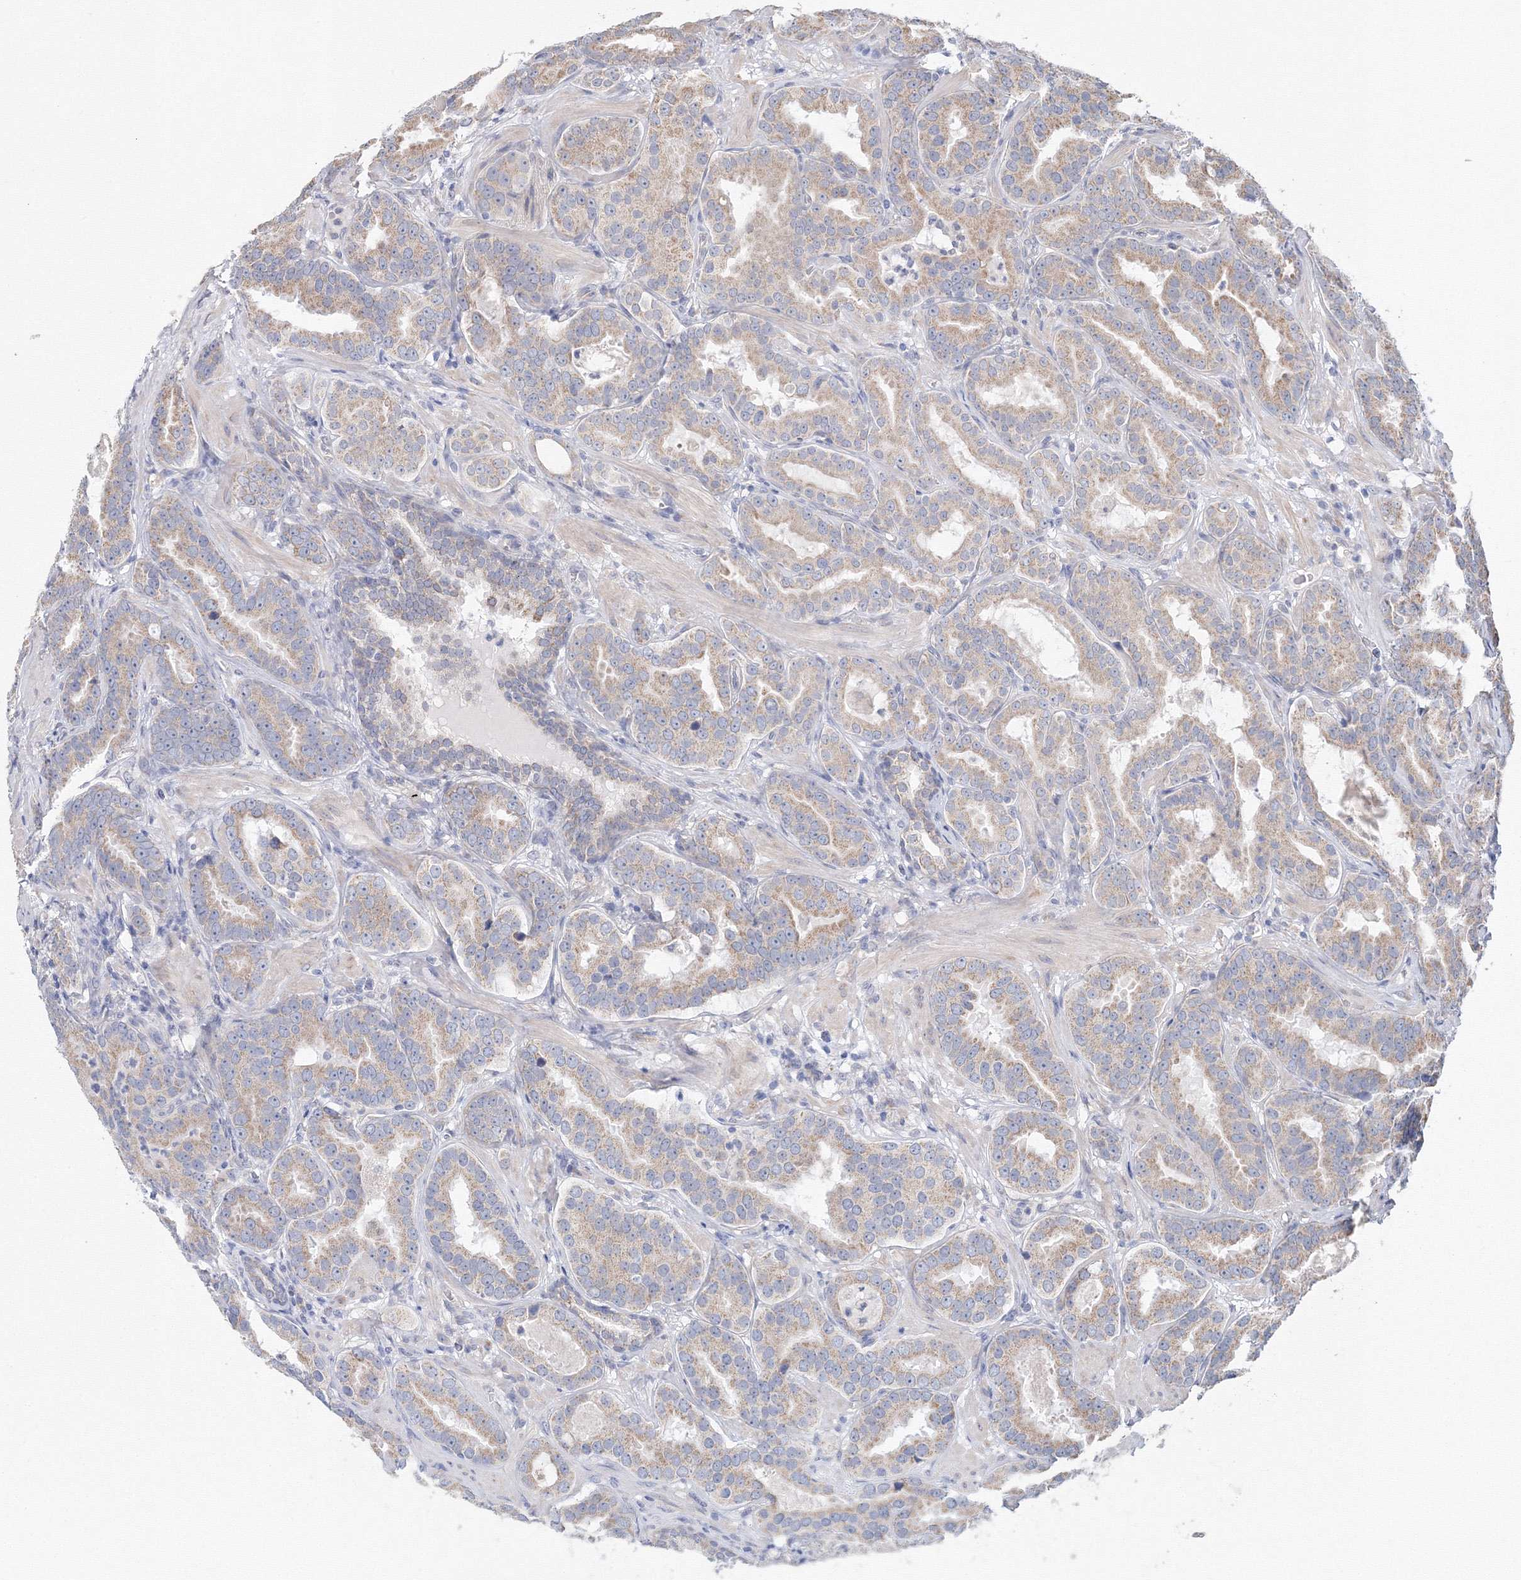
{"staining": {"intensity": "weak", "quantity": "25%-75%", "location": "cytoplasmic/membranous"}, "tissue": "prostate cancer", "cell_type": "Tumor cells", "image_type": "cancer", "snomed": [{"axis": "morphology", "description": "Adenocarcinoma, Low grade"}, {"axis": "topography", "description": "Prostate"}], "caption": "Prostate cancer stained with DAB (3,3'-diaminobenzidine) immunohistochemistry (IHC) demonstrates low levels of weak cytoplasmic/membranous staining in approximately 25%-75% of tumor cells.", "gene": "DHRS12", "patient": {"sex": "male", "age": 59}}